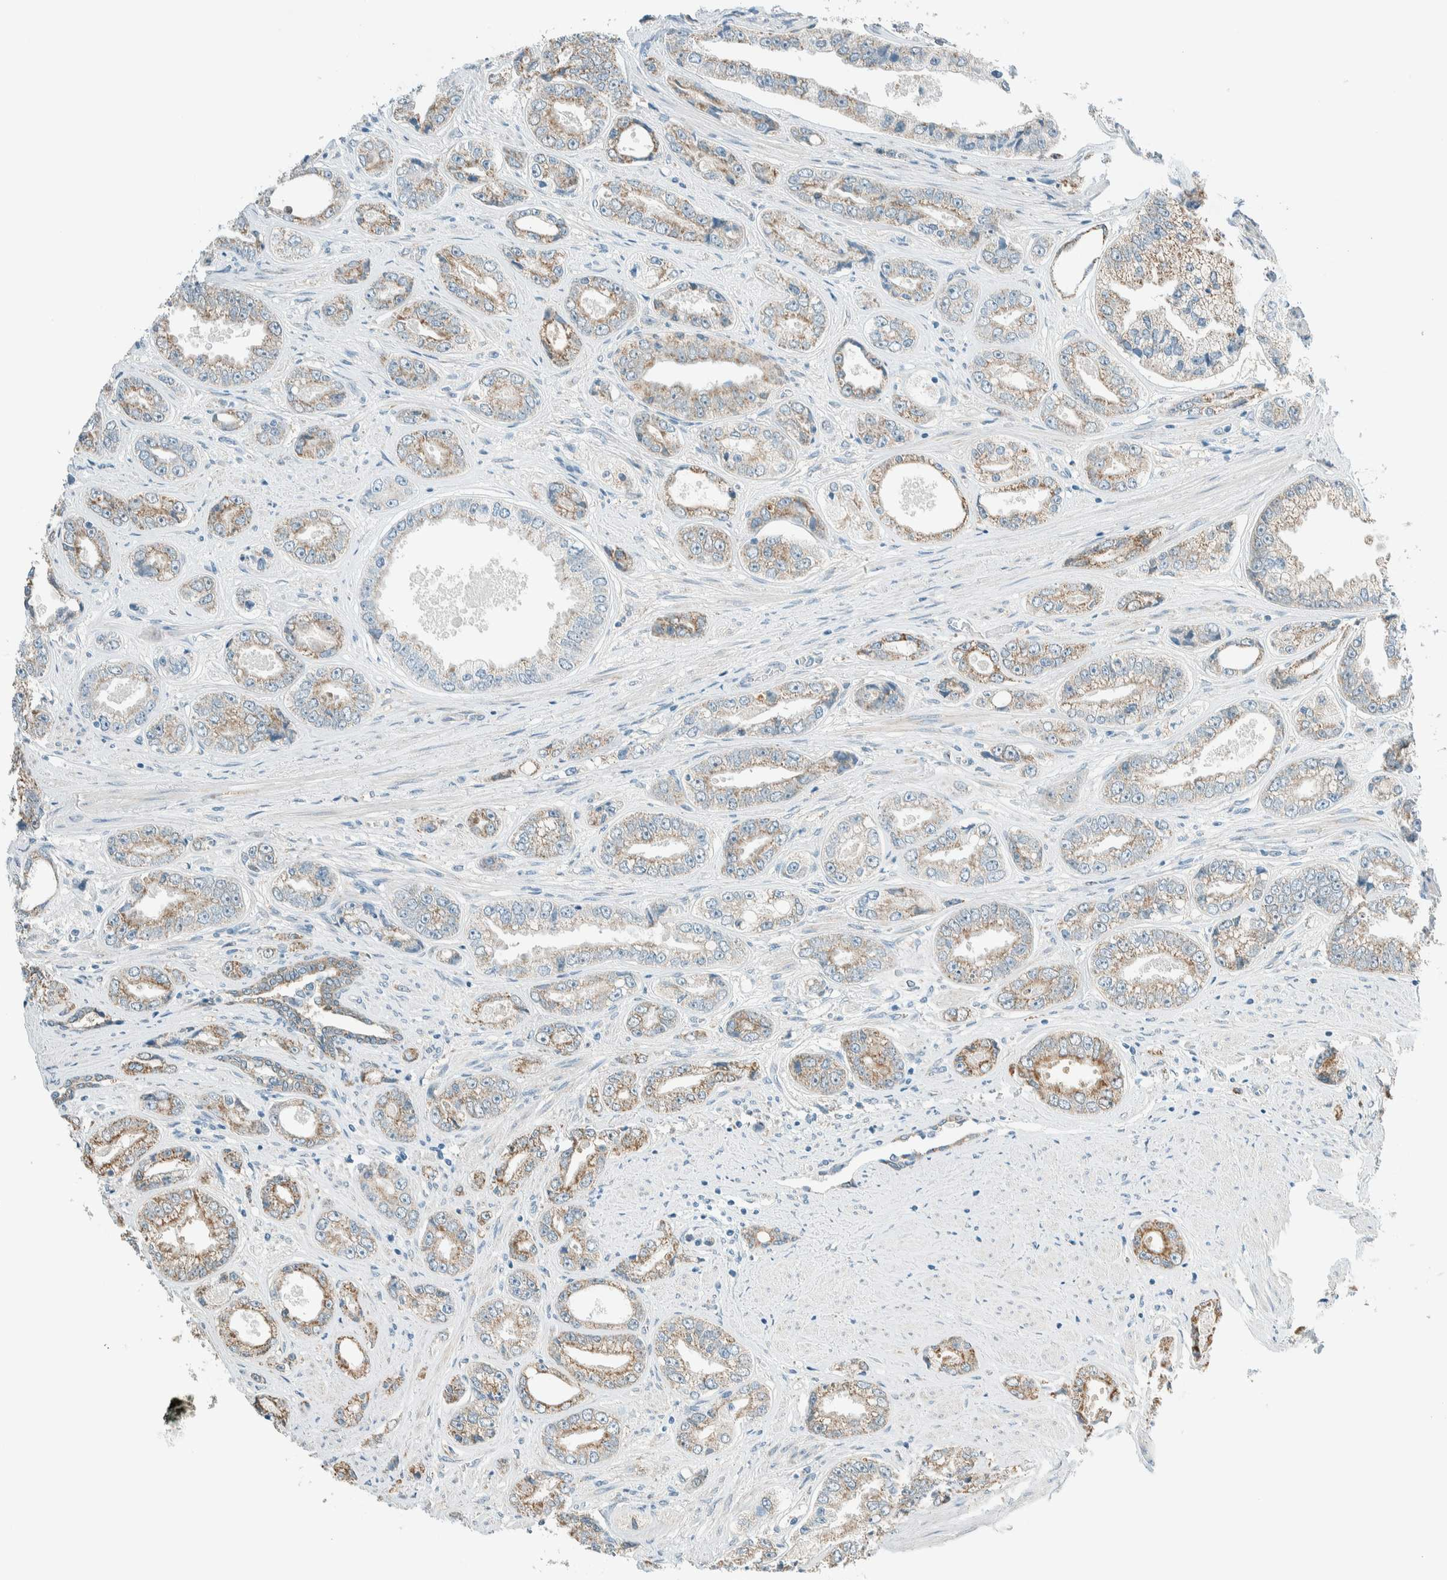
{"staining": {"intensity": "weak", "quantity": "25%-75%", "location": "cytoplasmic/membranous"}, "tissue": "prostate cancer", "cell_type": "Tumor cells", "image_type": "cancer", "snomed": [{"axis": "morphology", "description": "Adenocarcinoma, High grade"}, {"axis": "topography", "description": "Prostate"}], "caption": "Protein staining by immunohistochemistry (IHC) reveals weak cytoplasmic/membranous expression in about 25%-75% of tumor cells in prostate cancer (high-grade adenocarcinoma). The protein of interest is shown in brown color, while the nuclei are stained blue.", "gene": "ALDH7A1", "patient": {"sex": "male", "age": 61}}